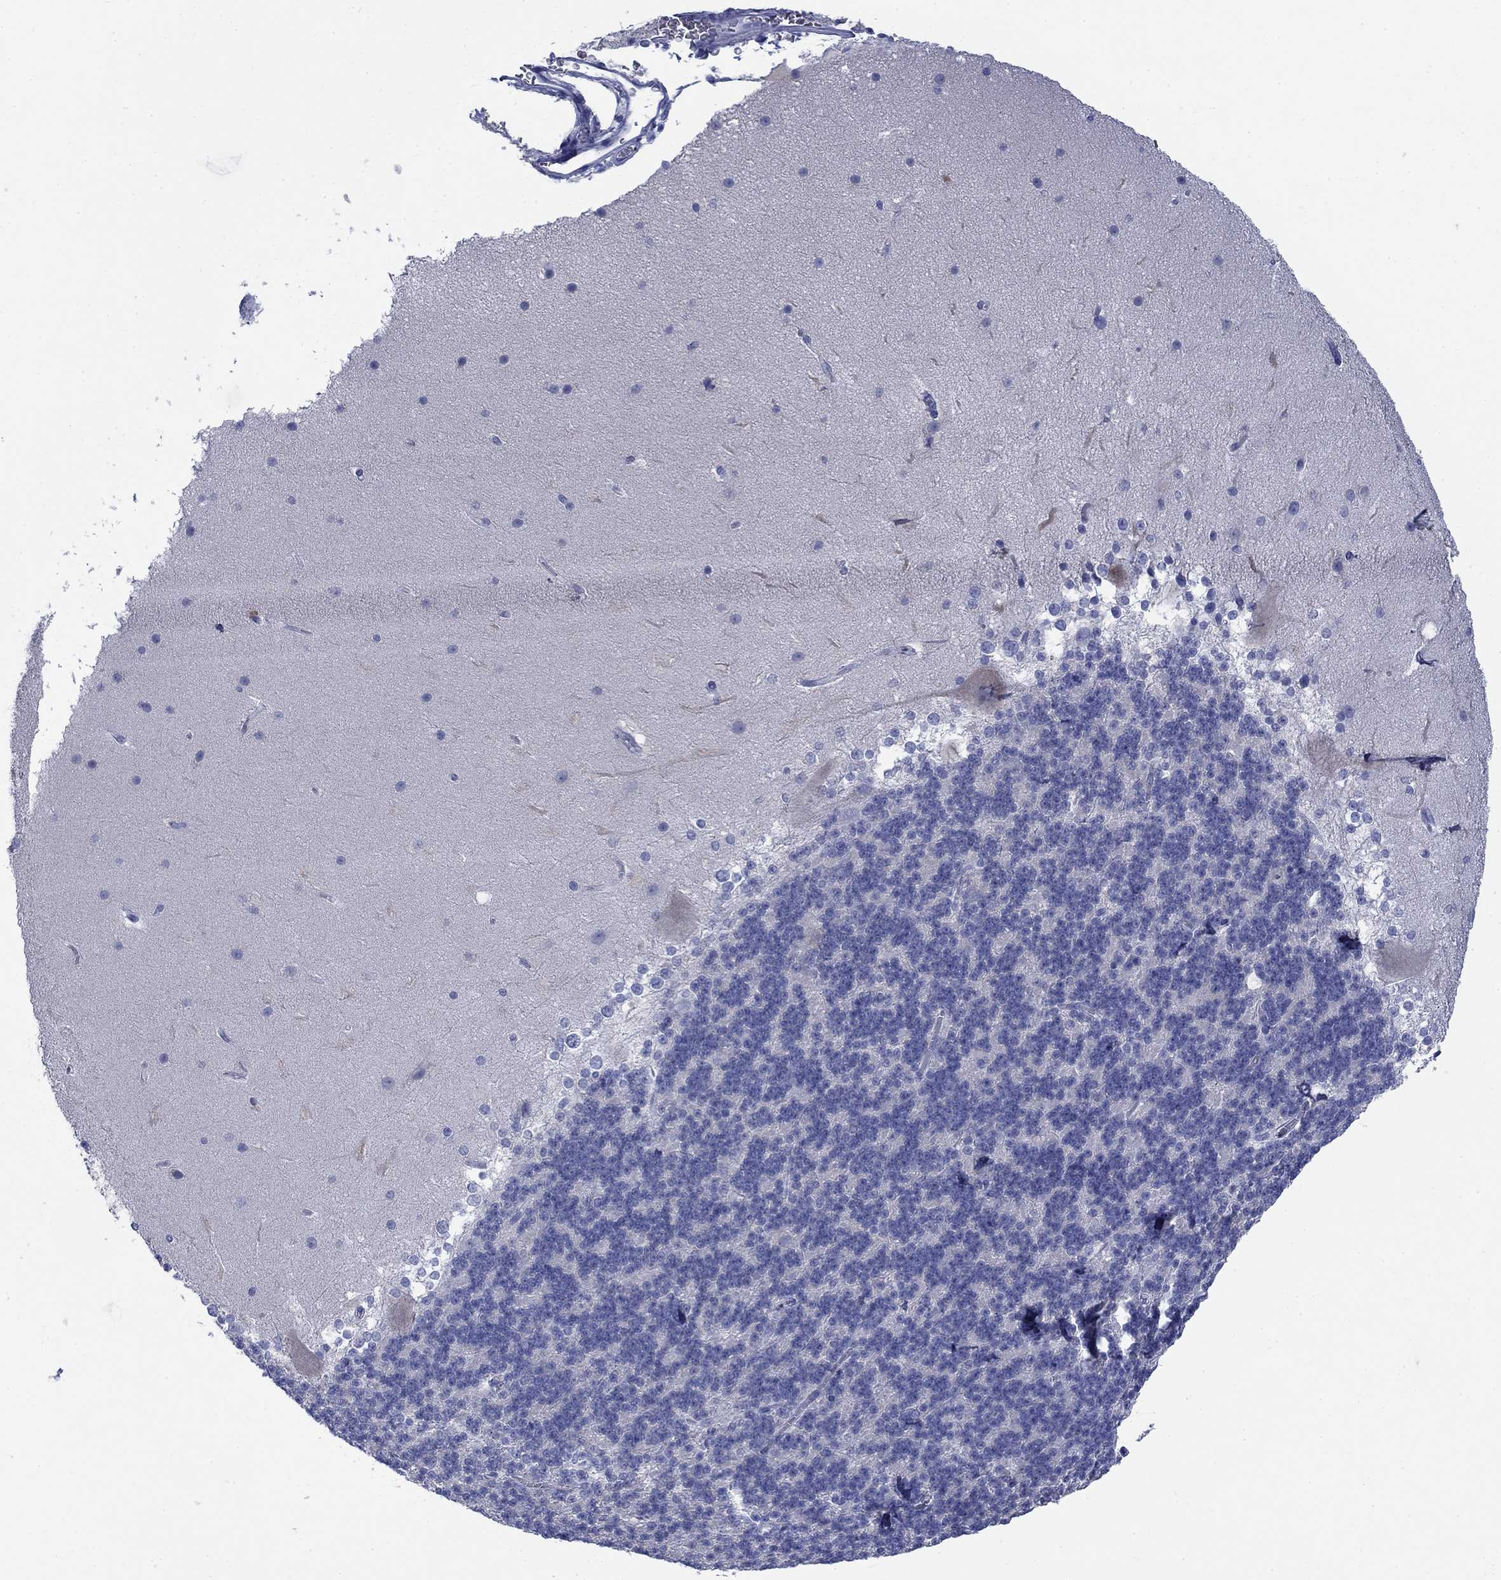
{"staining": {"intensity": "negative", "quantity": "none", "location": "none"}, "tissue": "cerebellum", "cell_type": "Cells in granular layer", "image_type": "normal", "snomed": [{"axis": "morphology", "description": "Normal tissue, NOS"}, {"axis": "topography", "description": "Cerebellum"}], "caption": "DAB (3,3'-diaminobenzidine) immunohistochemical staining of normal cerebellum demonstrates no significant expression in cells in granular layer.", "gene": "IGF2BP3", "patient": {"sex": "female", "age": 19}}